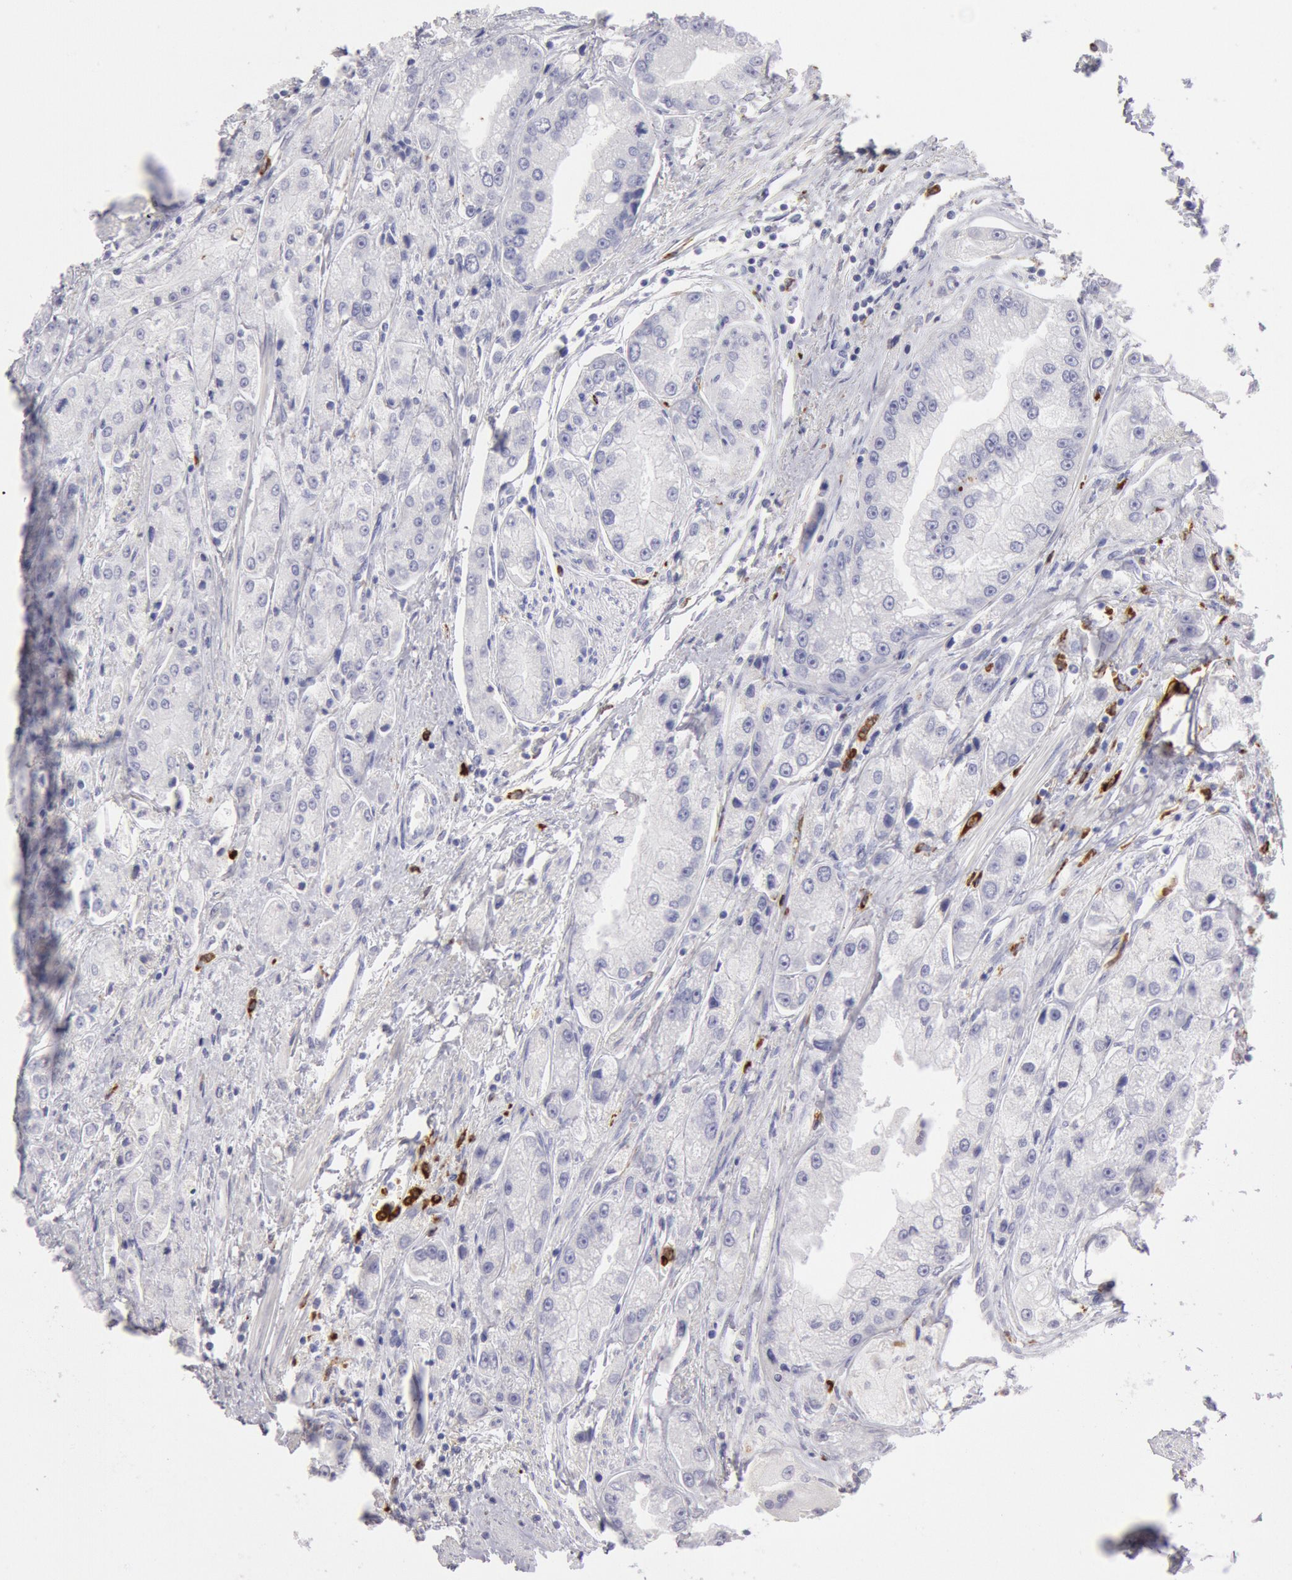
{"staining": {"intensity": "negative", "quantity": "none", "location": "none"}, "tissue": "prostate cancer", "cell_type": "Tumor cells", "image_type": "cancer", "snomed": [{"axis": "morphology", "description": "Adenocarcinoma, Medium grade"}, {"axis": "topography", "description": "Prostate"}], "caption": "Medium-grade adenocarcinoma (prostate) stained for a protein using immunohistochemistry shows no positivity tumor cells.", "gene": "FCN1", "patient": {"sex": "male", "age": 72}}